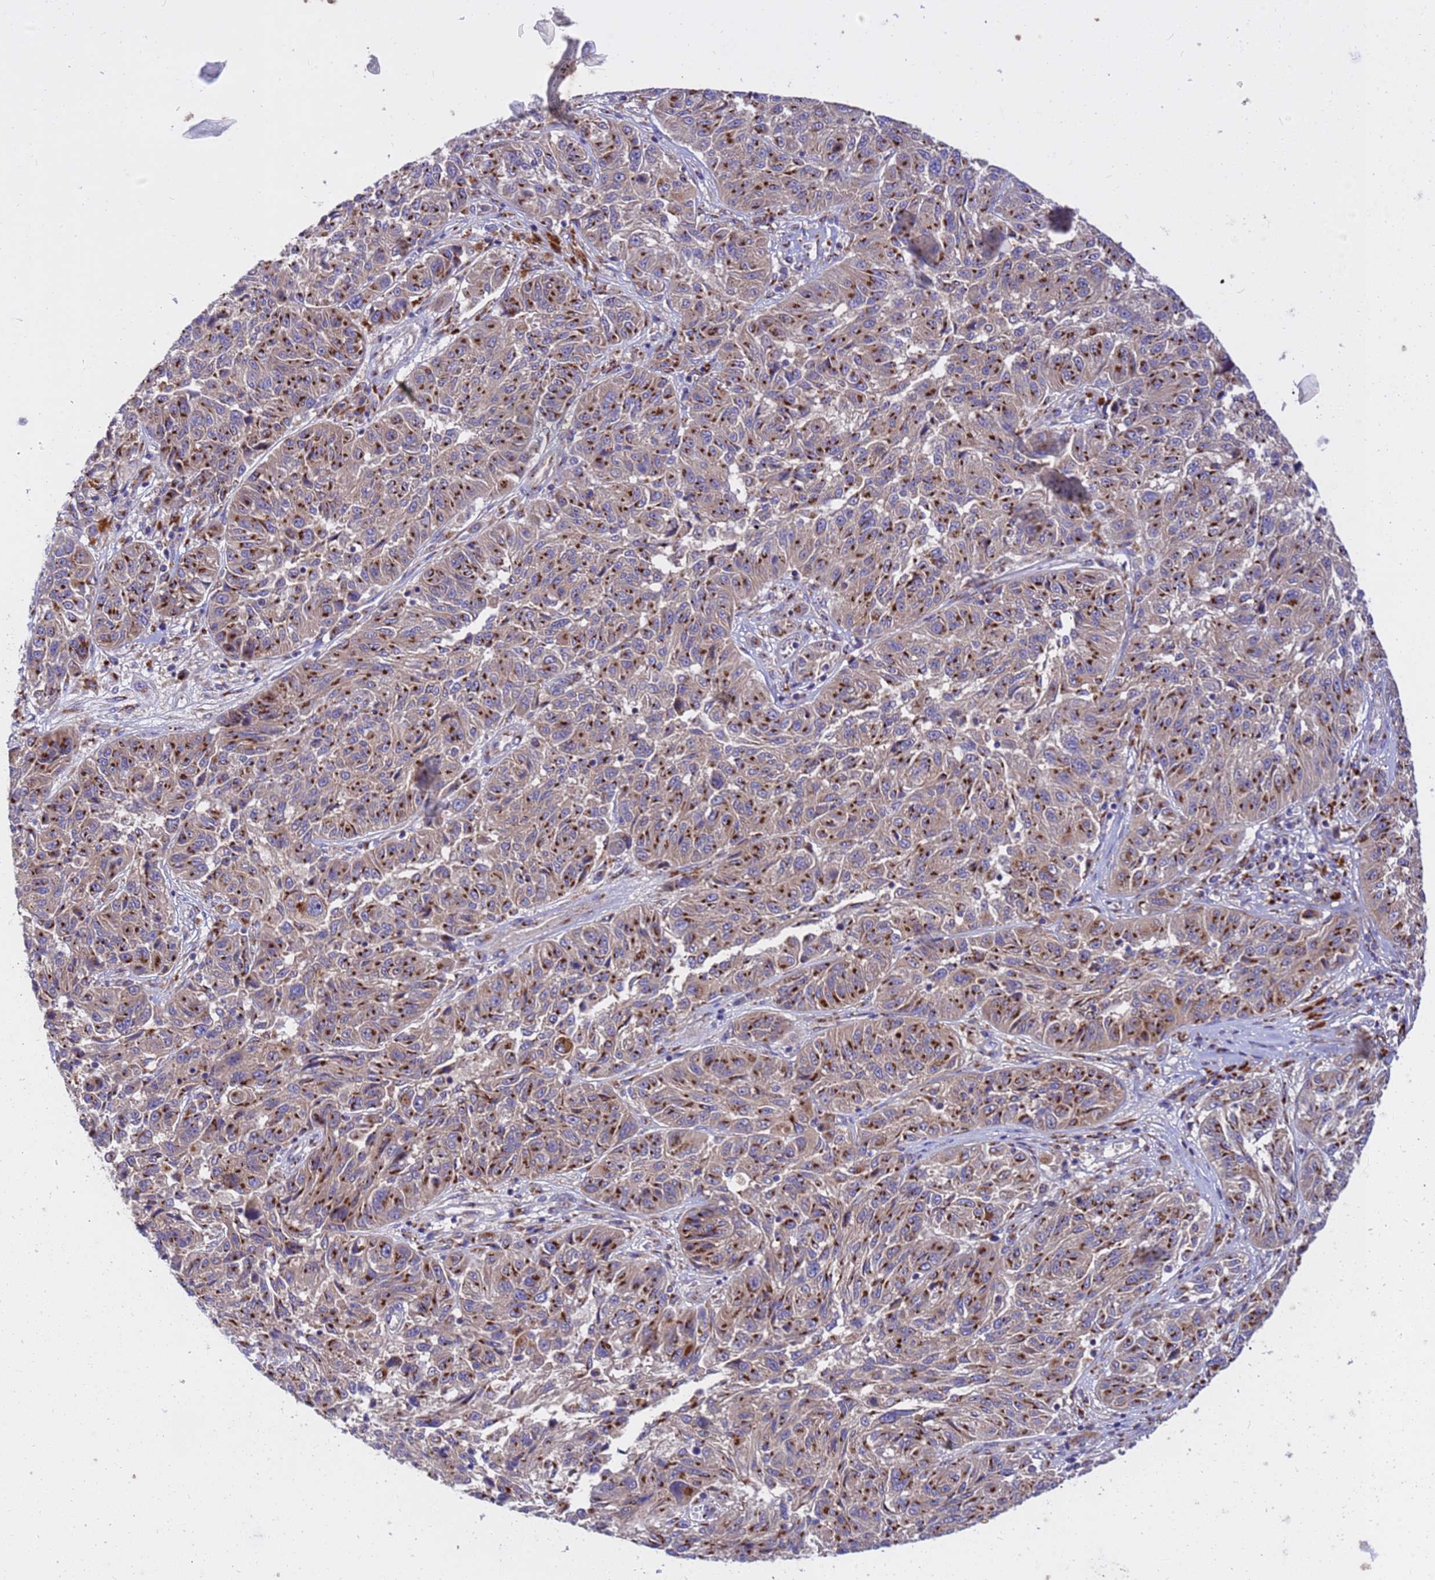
{"staining": {"intensity": "strong", "quantity": ">75%", "location": "cytoplasmic/membranous"}, "tissue": "melanoma", "cell_type": "Tumor cells", "image_type": "cancer", "snomed": [{"axis": "morphology", "description": "Malignant melanoma, NOS"}, {"axis": "topography", "description": "Skin"}], "caption": "Brown immunohistochemical staining in melanoma displays strong cytoplasmic/membranous positivity in approximately >75% of tumor cells.", "gene": "HPS3", "patient": {"sex": "male", "age": 53}}